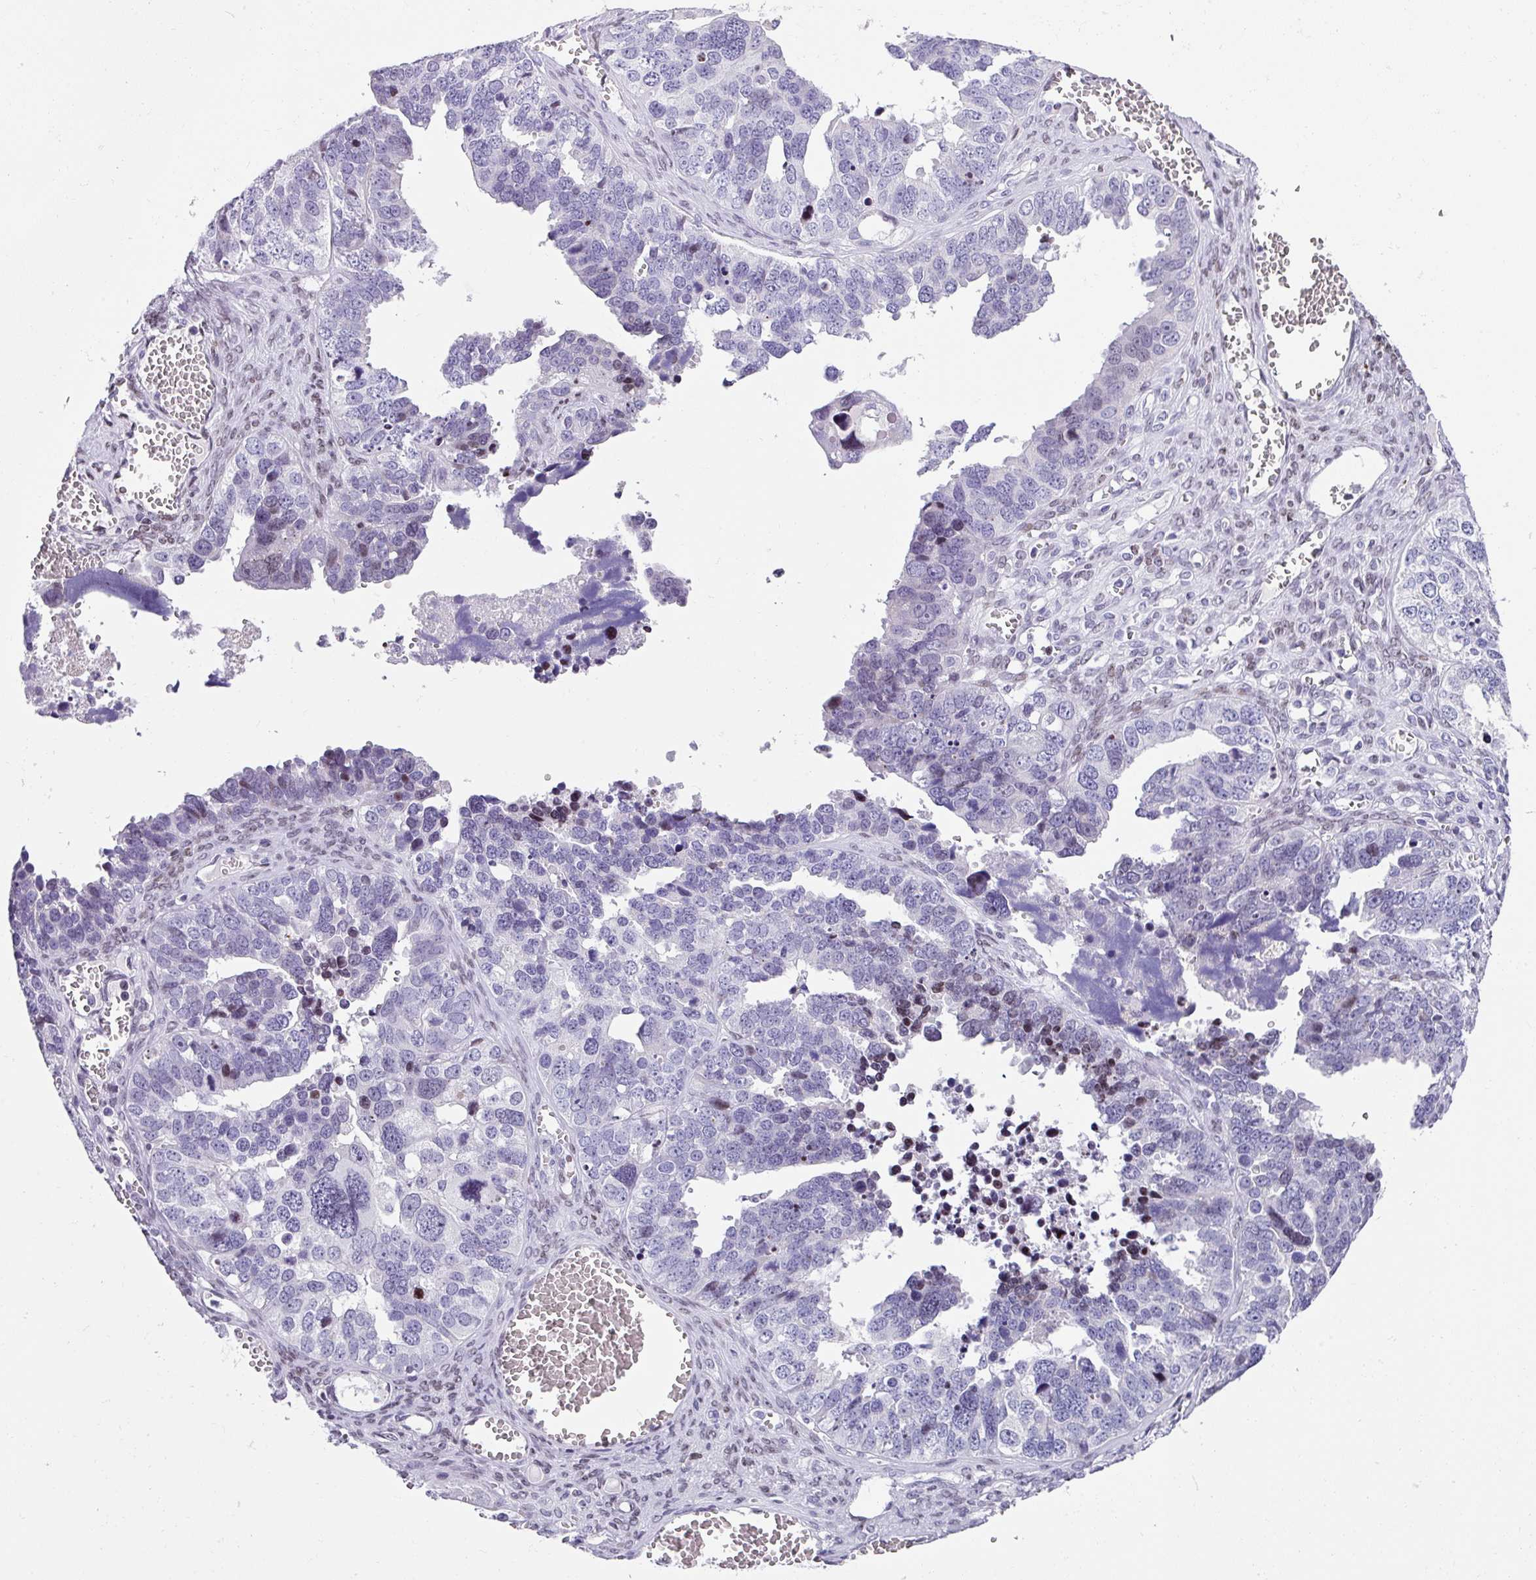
{"staining": {"intensity": "weak", "quantity": "<25%", "location": "nuclear"}, "tissue": "ovarian cancer", "cell_type": "Tumor cells", "image_type": "cancer", "snomed": [{"axis": "morphology", "description": "Cystadenocarcinoma, serous, NOS"}, {"axis": "topography", "description": "Ovary"}], "caption": "Tumor cells show no significant staining in serous cystadenocarcinoma (ovarian).", "gene": "TCF3", "patient": {"sex": "female", "age": 76}}